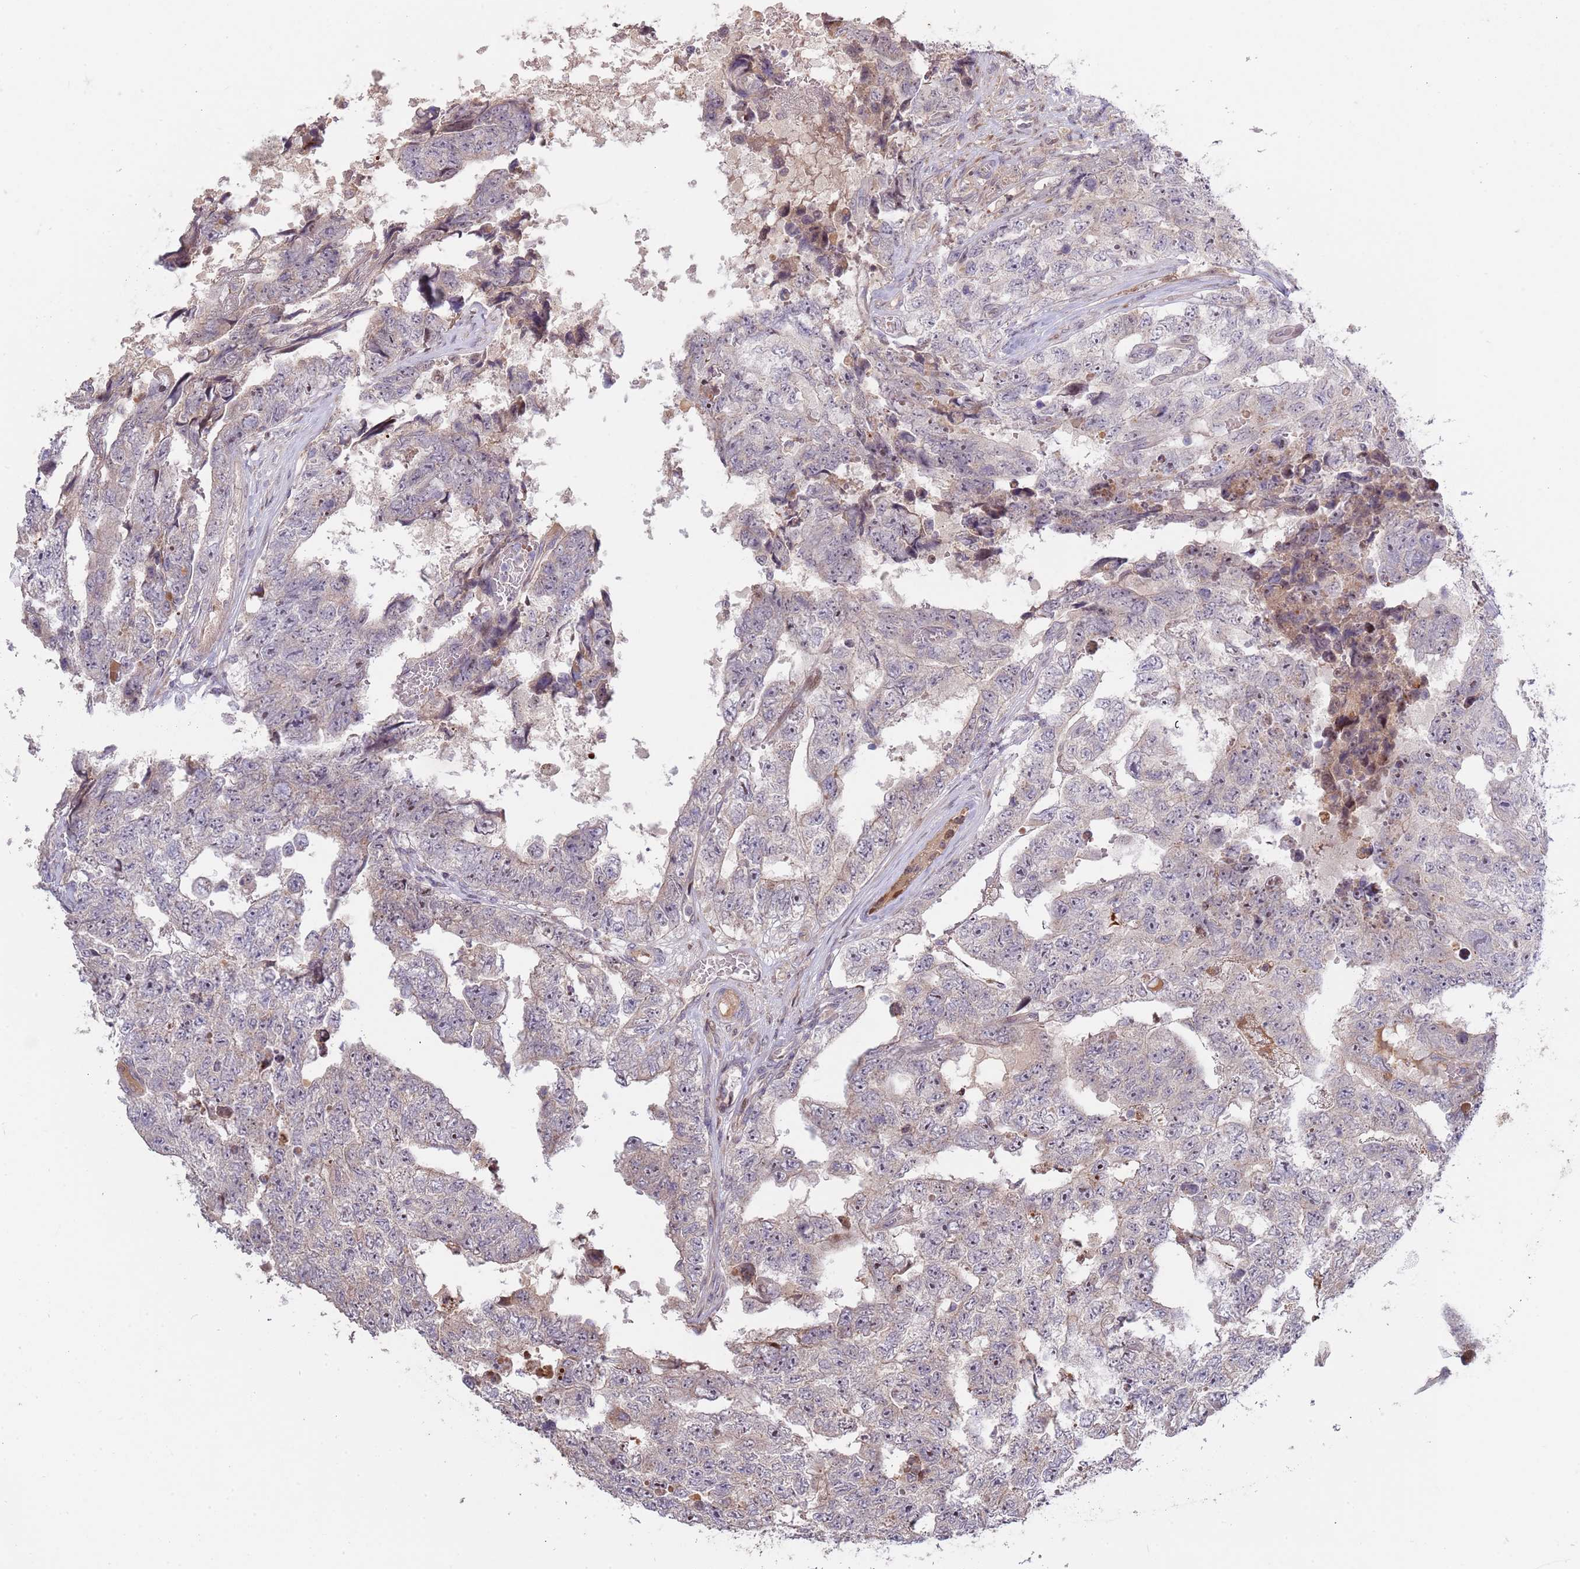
{"staining": {"intensity": "negative", "quantity": "none", "location": "none"}, "tissue": "testis cancer", "cell_type": "Tumor cells", "image_type": "cancer", "snomed": [{"axis": "morphology", "description": "Carcinoma, Embryonal, NOS"}, {"axis": "topography", "description": "Testis"}], "caption": "The image exhibits no significant expression in tumor cells of embryonal carcinoma (testis). Brightfield microscopy of immunohistochemistry stained with DAB (3,3'-diaminobenzidine) (brown) and hematoxylin (blue), captured at high magnification.", "gene": "SYNDIG1L", "patient": {"sex": "male", "age": 25}}